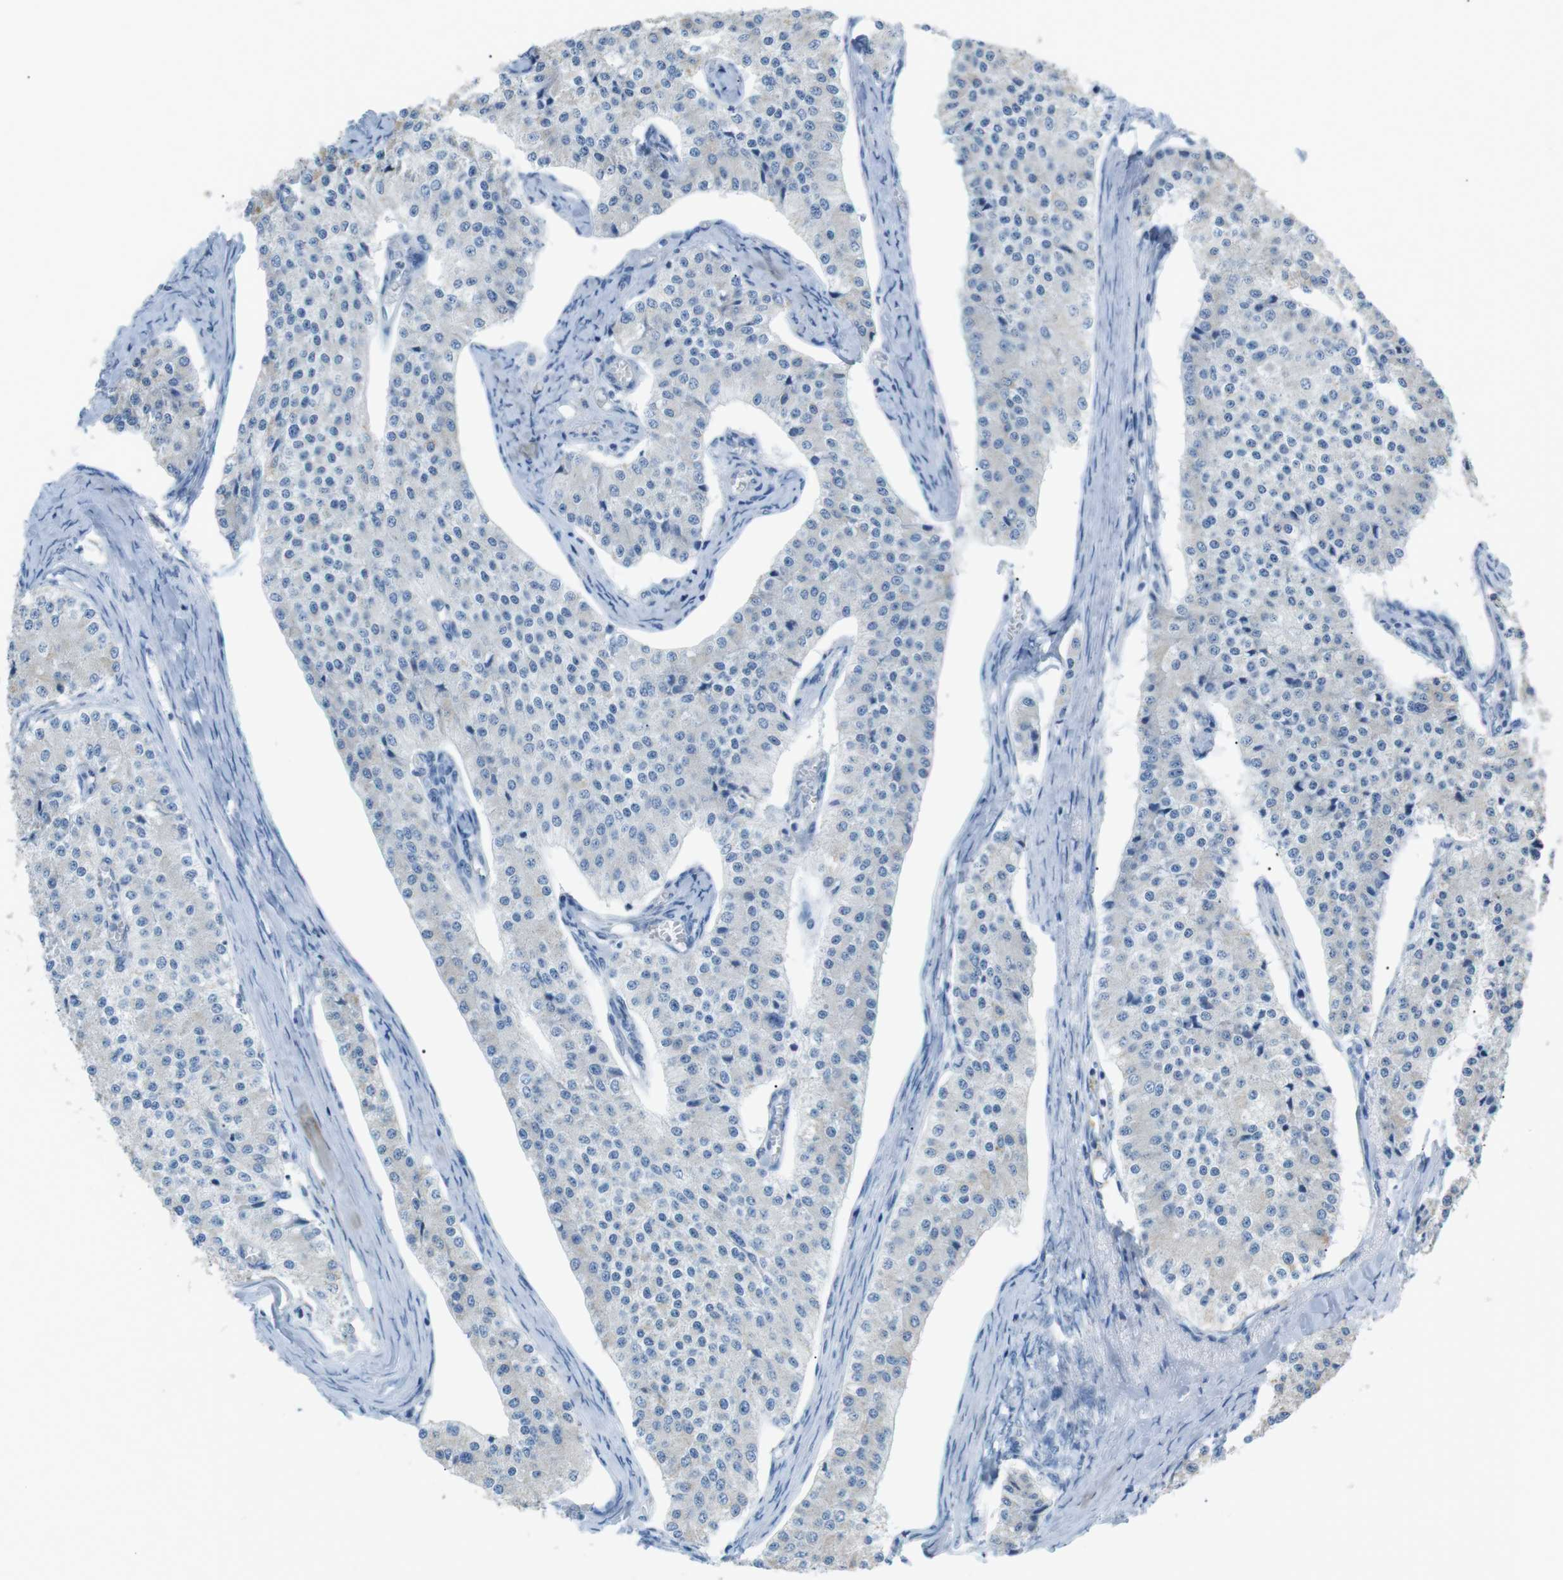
{"staining": {"intensity": "negative", "quantity": "none", "location": "none"}, "tissue": "carcinoid", "cell_type": "Tumor cells", "image_type": "cancer", "snomed": [{"axis": "morphology", "description": "Carcinoid, malignant, NOS"}, {"axis": "topography", "description": "Colon"}], "caption": "The immunohistochemistry histopathology image has no significant staining in tumor cells of carcinoid (malignant) tissue.", "gene": "SALL4", "patient": {"sex": "female", "age": 52}}